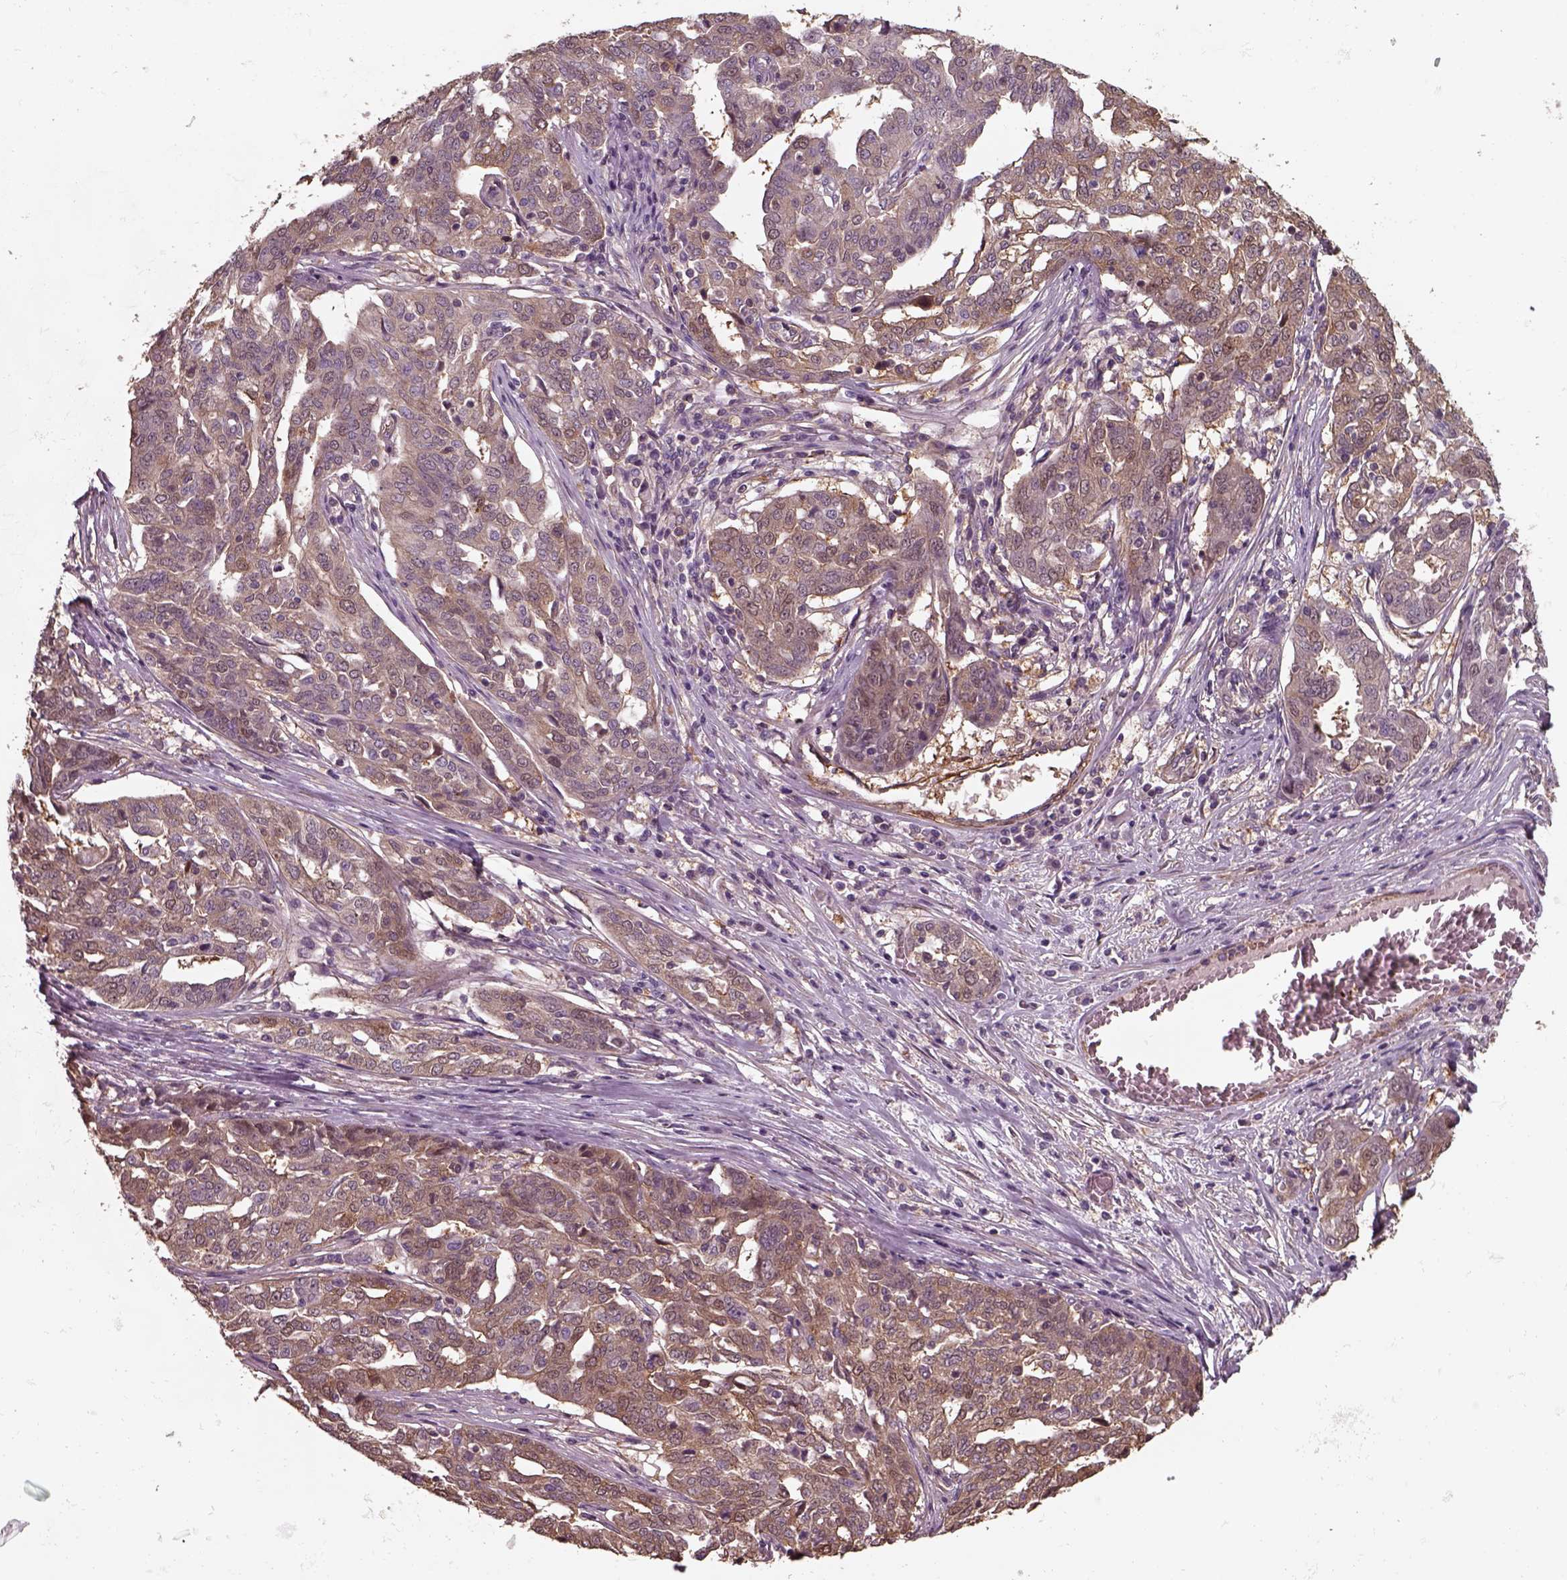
{"staining": {"intensity": "moderate", "quantity": "<25%", "location": "cytoplasmic/membranous"}, "tissue": "ovarian cancer", "cell_type": "Tumor cells", "image_type": "cancer", "snomed": [{"axis": "morphology", "description": "Cystadenocarcinoma, serous, NOS"}, {"axis": "topography", "description": "Ovary"}], "caption": "Immunohistochemistry (IHC) micrograph of ovarian cancer (serous cystadenocarcinoma) stained for a protein (brown), which displays low levels of moderate cytoplasmic/membranous staining in about <25% of tumor cells.", "gene": "ISYNA1", "patient": {"sex": "female", "age": 67}}